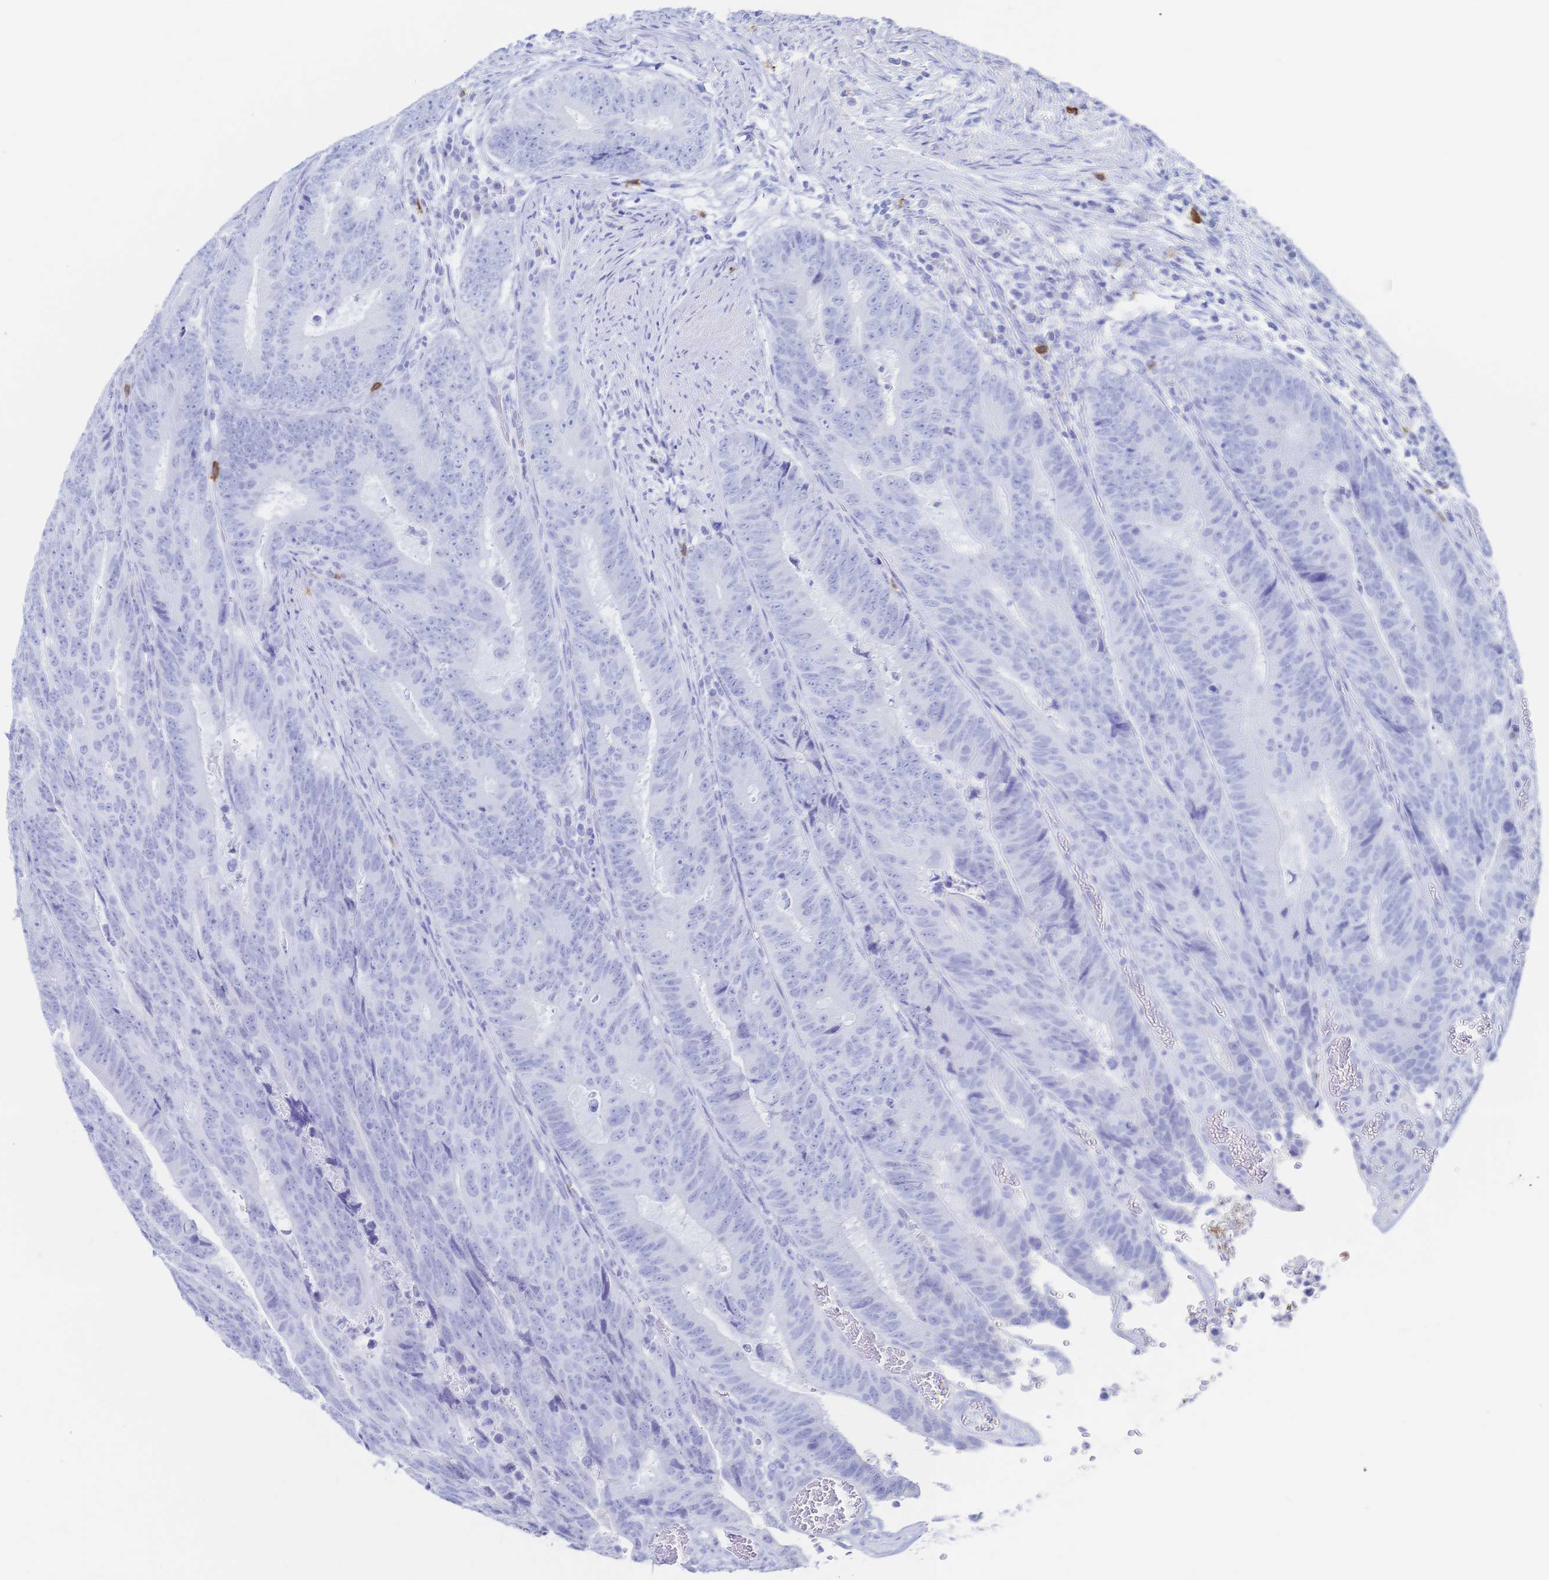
{"staining": {"intensity": "negative", "quantity": "none", "location": "none"}, "tissue": "colorectal cancer", "cell_type": "Tumor cells", "image_type": "cancer", "snomed": [{"axis": "morphology", "description": "Adenocarcinoma, NOS"}, {"axis": "topography", "description": "Colon"}], "caption": "Colorectal cancer stained for a protein using immunohistochemistry shows no expression tumor cells.", "gene": "IL2RB", "patient": {"sex": "female", "age": 48}}